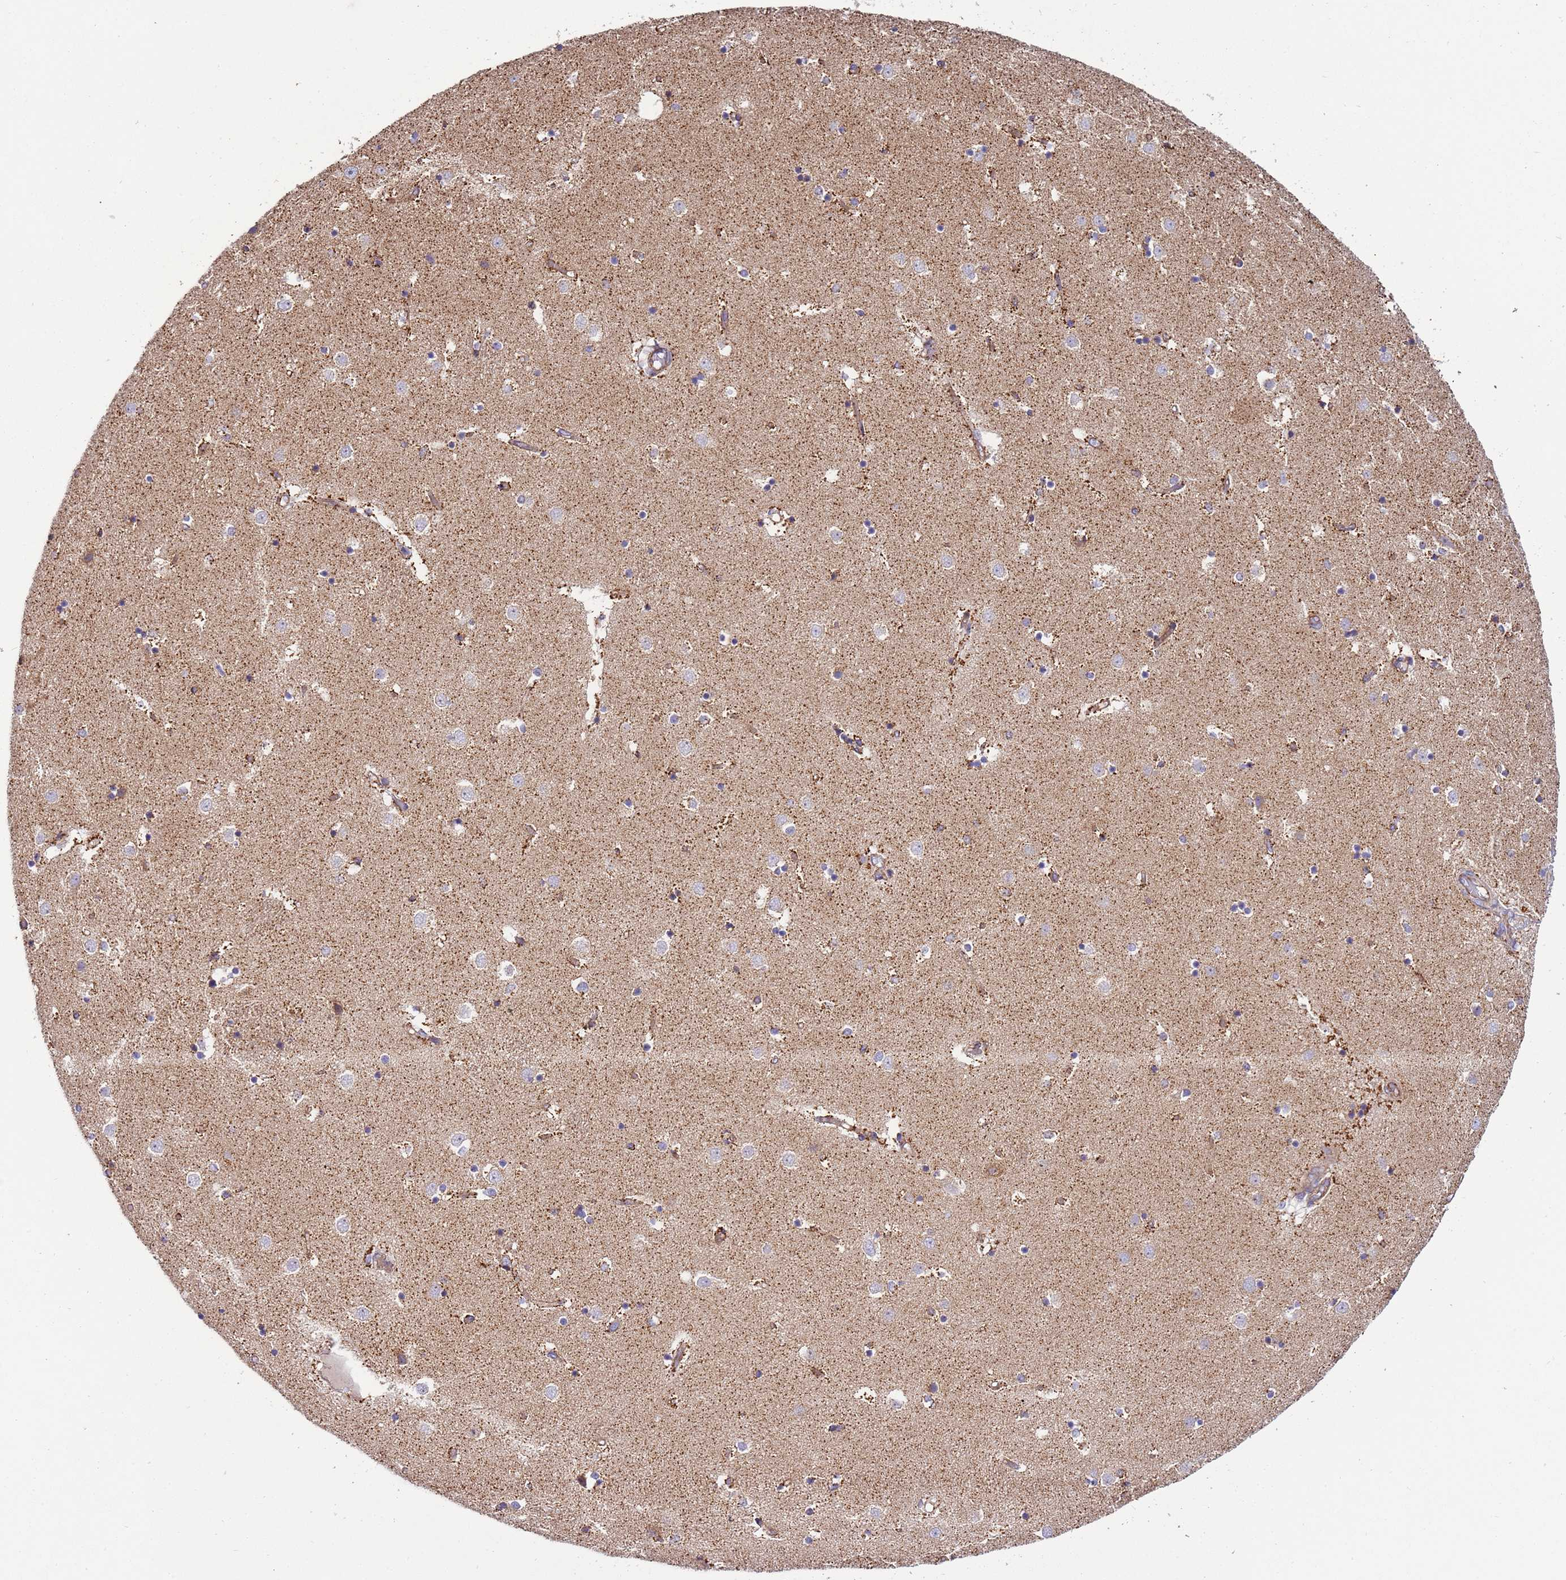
{"staining": {"intensity": "weak", "quantity": "<25%", "location": "cytoplasmic/membranous"}, "tissue": "caudate", "cell_type": "Glial cells", "image_type": "normal", "snomed": [{"axis": "morphology", "description": "Normal tissue, NOS"}, {"axis": "topography", "description": "Lateral ventricle wall"}], "caption": "Immunohistochemistry histopathology image of unremarkable caudate stained for a protein (brown), which displays no staining in glial cells.", "gene": "MRPL20", "patient": {"sex": "female", "age": 52}}